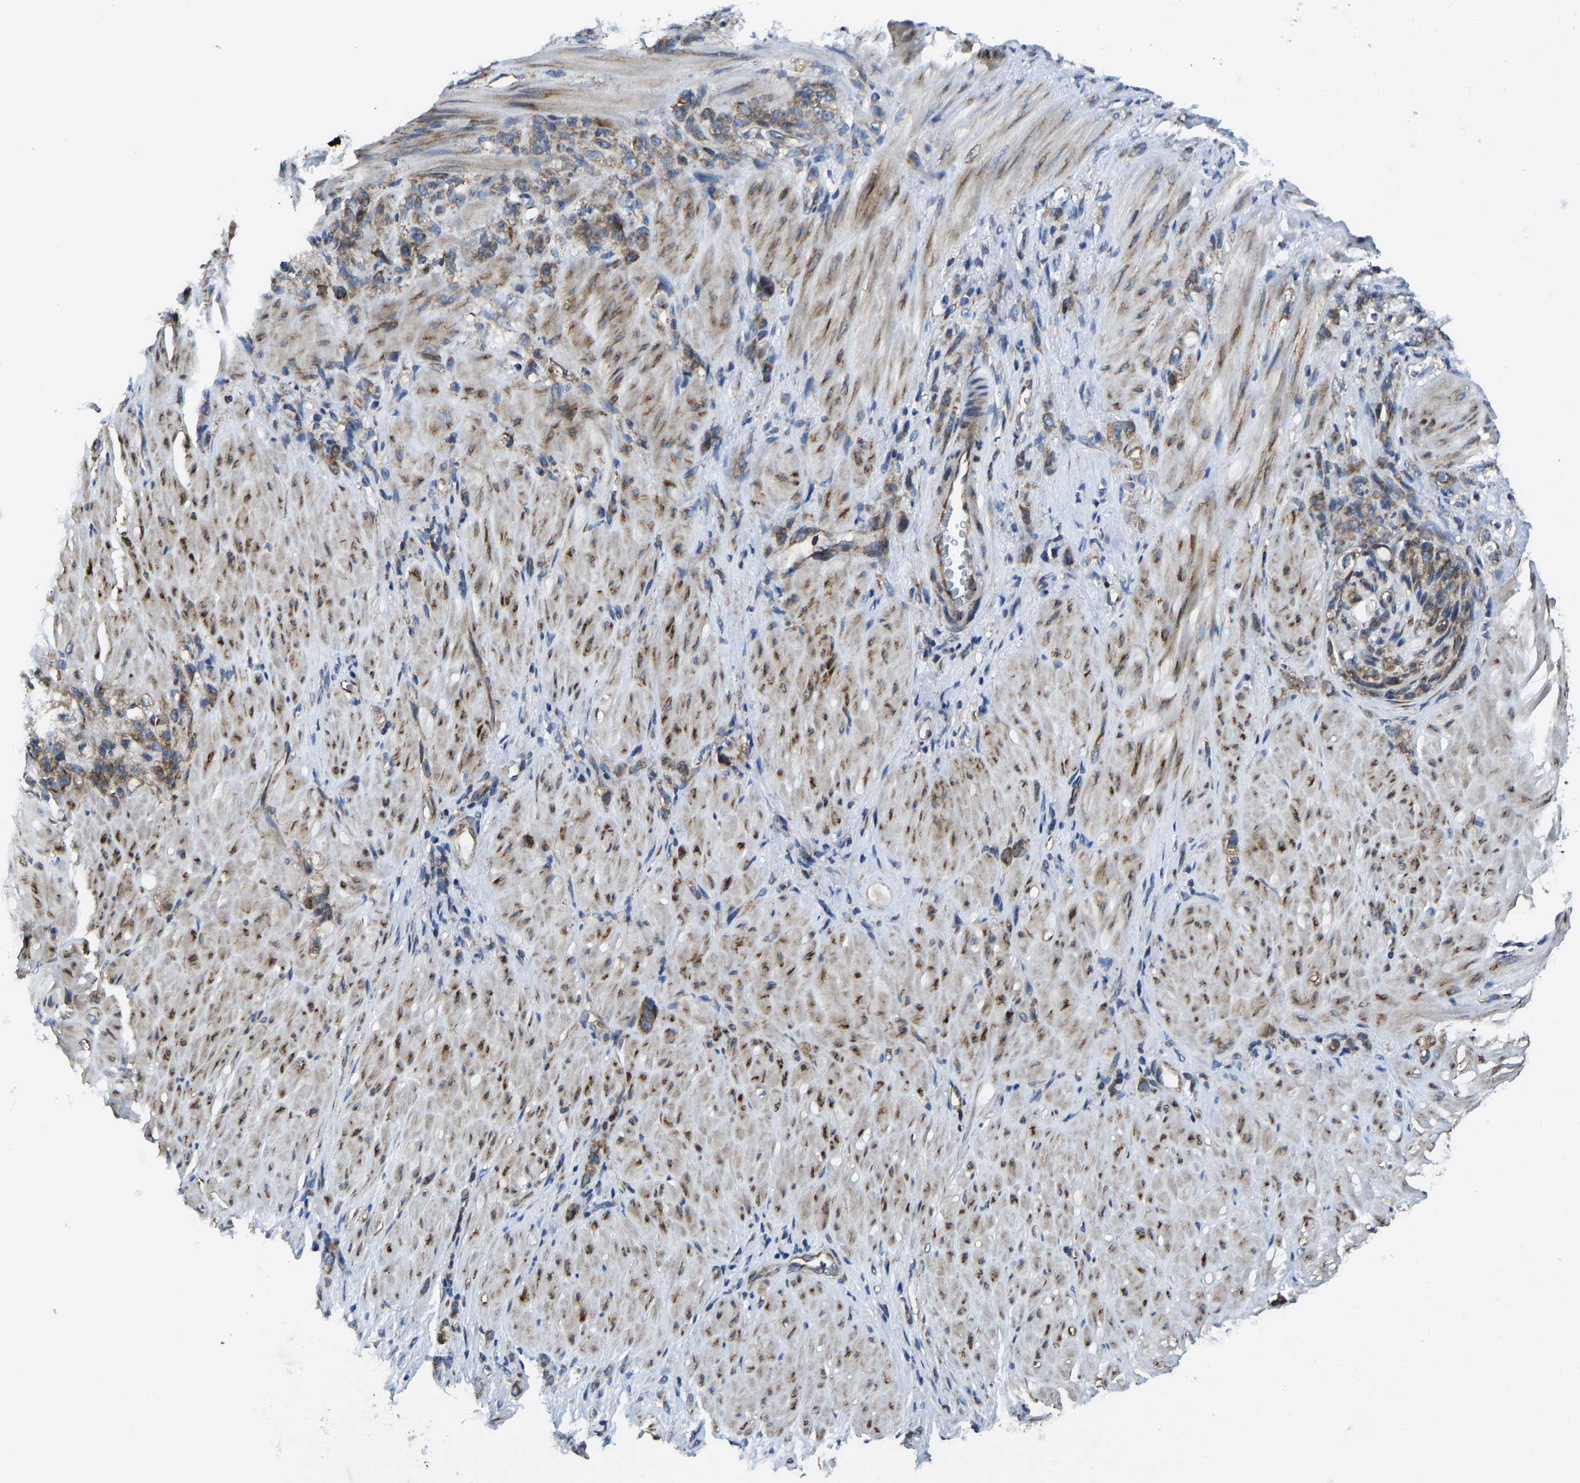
{"staining": {"intensity": "moderate", "quantity": ">75%", "location": "cytoplasmic/membranous"}, "tissue": "stomach cancer", "cell_type": "Tumor cells", "image_type": "cancer", "snomed": [{"axis": "morphology", "description": "Normal tissue, NOS"}, {"axis": "morphology", "description": "Adenocarcinoma, NOS"}, {"axis": "topography", "description": "Stomach"}], "caption": "A photomicrograph of human adenocarcinoma (stomach) stained for a protein shows moderate cytoplasmic/membranous brown staining in tumor cells.", "gene": "G3BP2", "patient": {"sex": "male", "age": 82}}